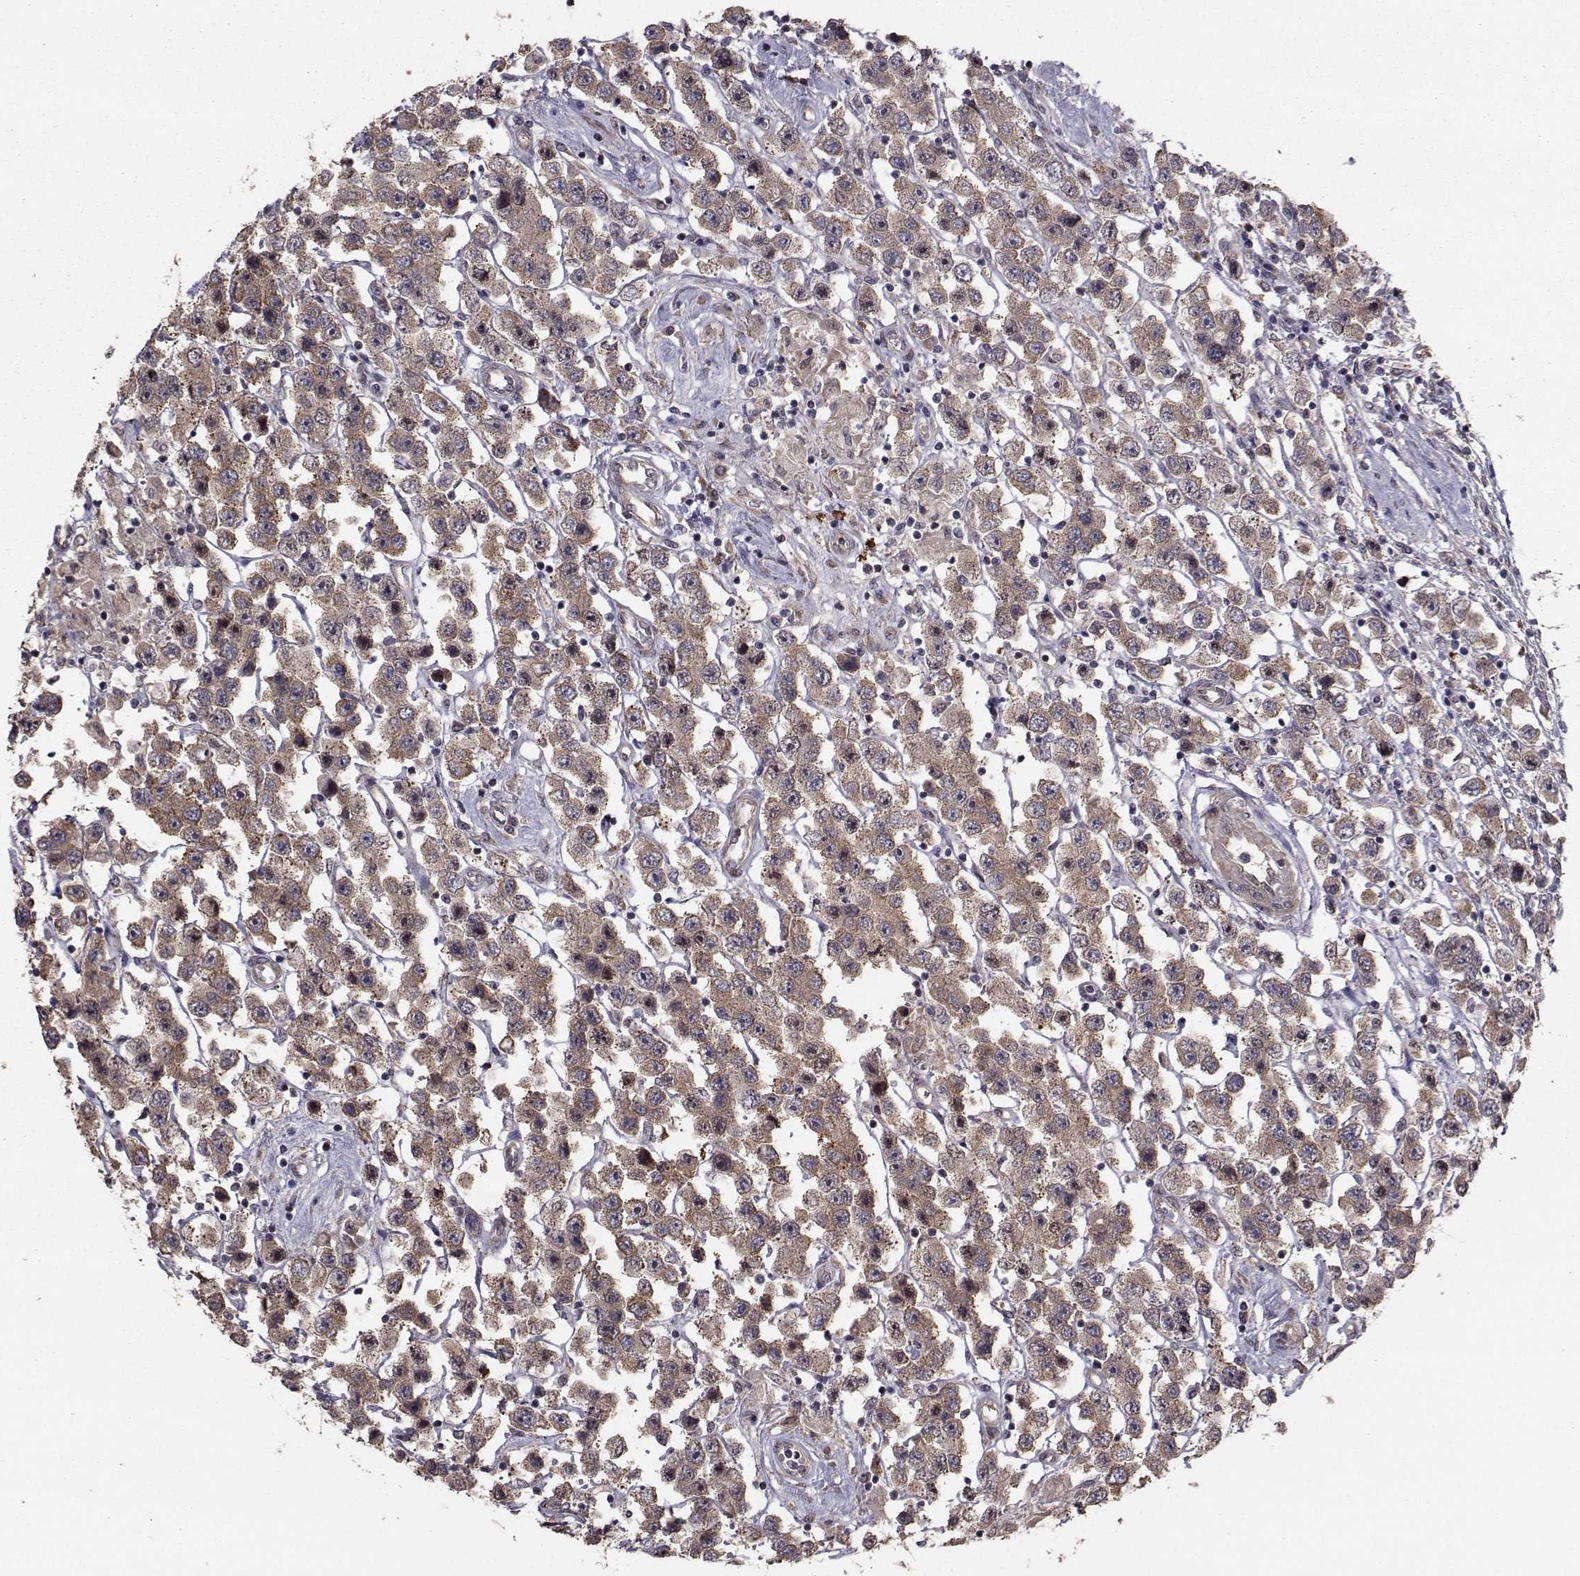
{"staining": {"intensity": "moderate", "quantity": ">75%", "location": "cytoplasmic/membranous"}, "tissue": "testis cancer", "cell_type": "Tumor cells", "image_type": "cancer", "snomed": [{"axis": "morphology", "description": "Seminoma, NOS"}, {"axis": "topography", "description": "Testis"}], "caption": "Human testis cancer (seminoma) stained with a protein marker shows moderate staining in tumor cells.", "gene": "TRIP10", "patient": {"sex": "male", "age": 45}}